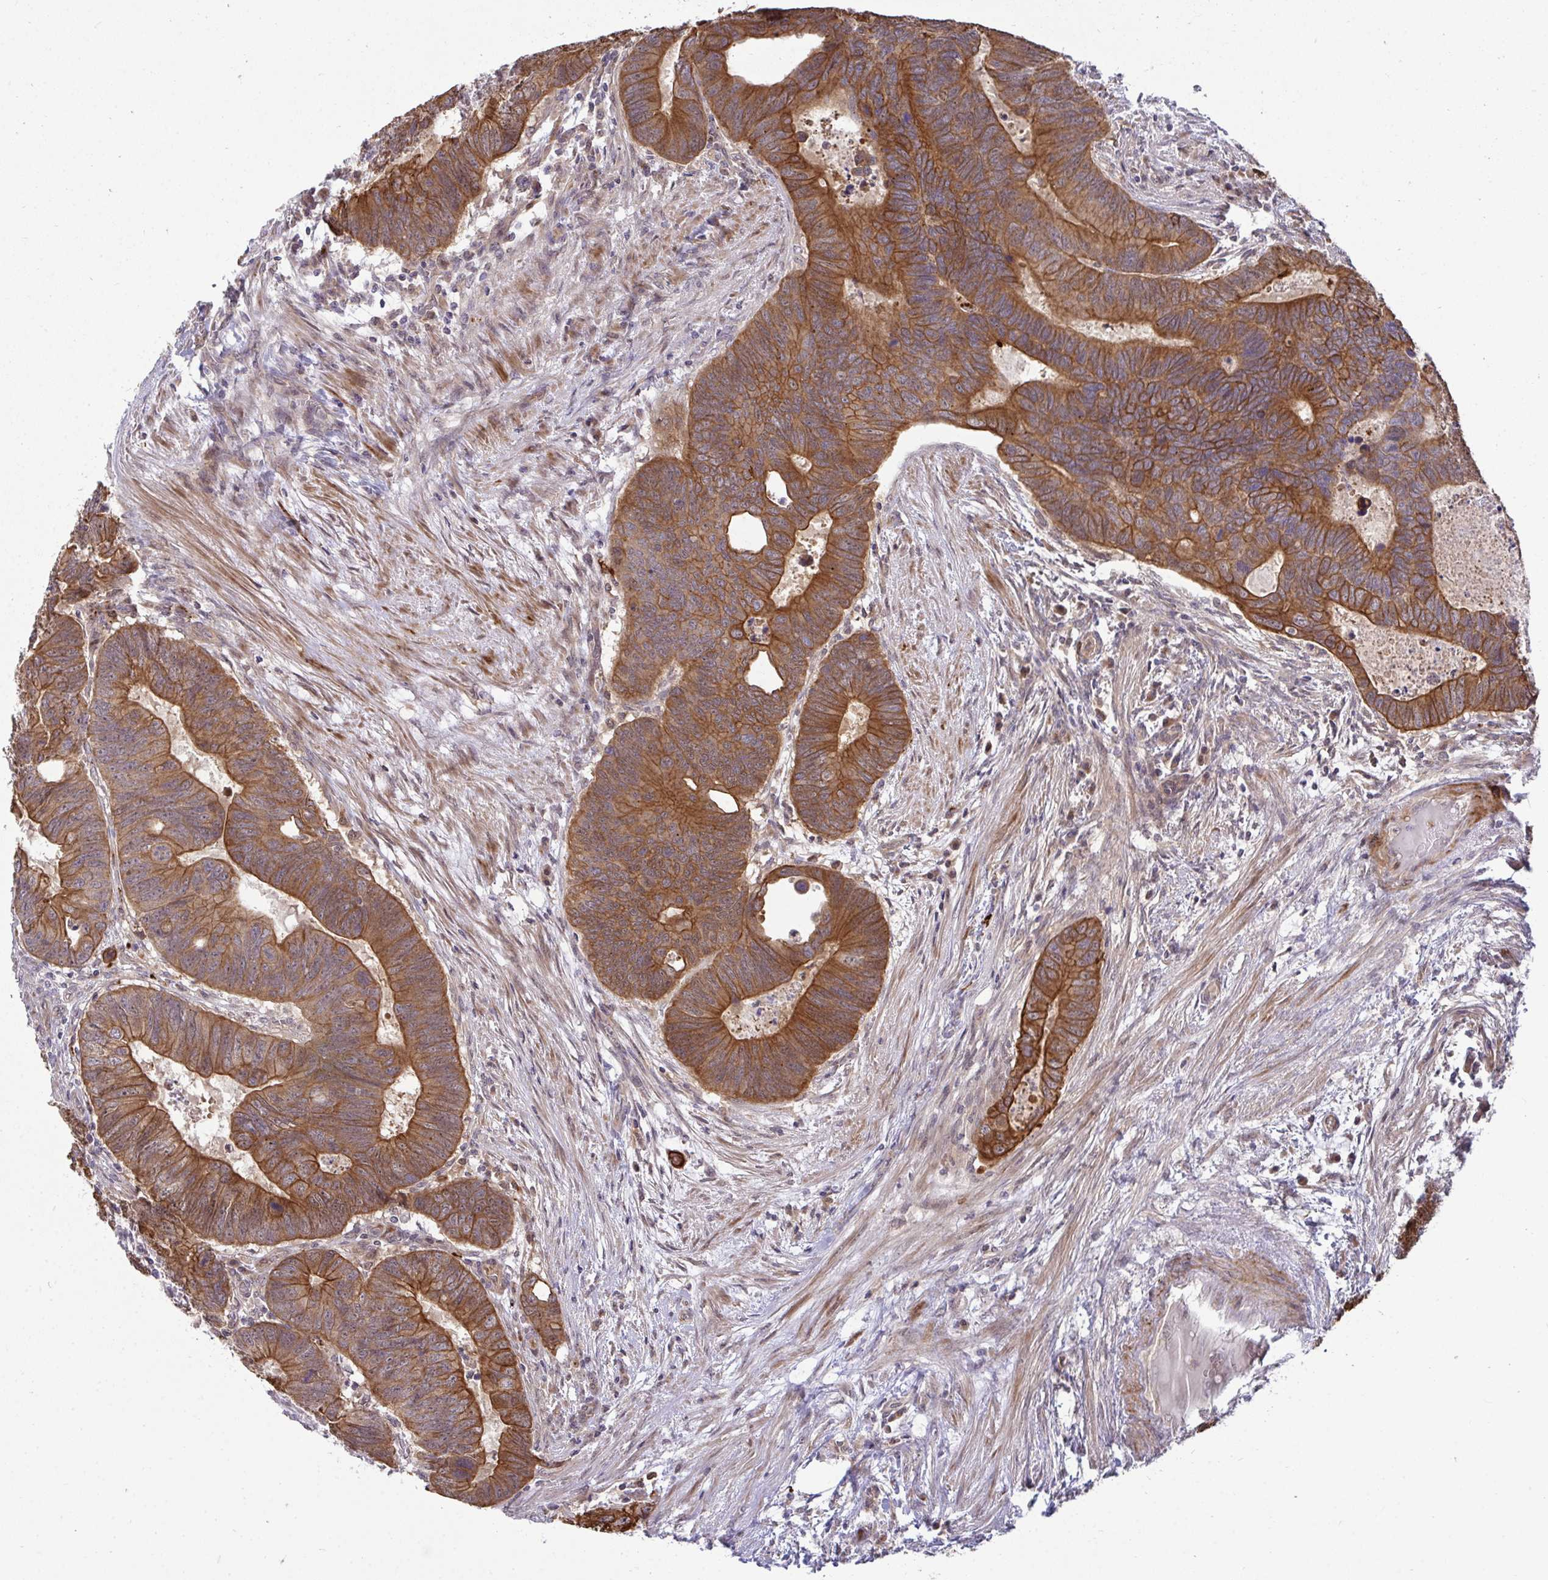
{"staining": {"intensity": "strong", "quantity": ">75%", "location": "cytoplasmic/membranous"}, "tissue": "colorectal cancer", "cell_type": "Tumor cells", "image_type": "cancer", "snomed": [{"axis": "morphology", "description": "Adenocarcinoma, NOS"}, {"axis": "topography", "description": "Colon"}], "caption": "Human colorectal cancer (adenocarcinoma) stained with a protein marker shows strong staining in tumor cells.", "gene": "TRIM44", "patient": {"sex": "male", "age": 62}}